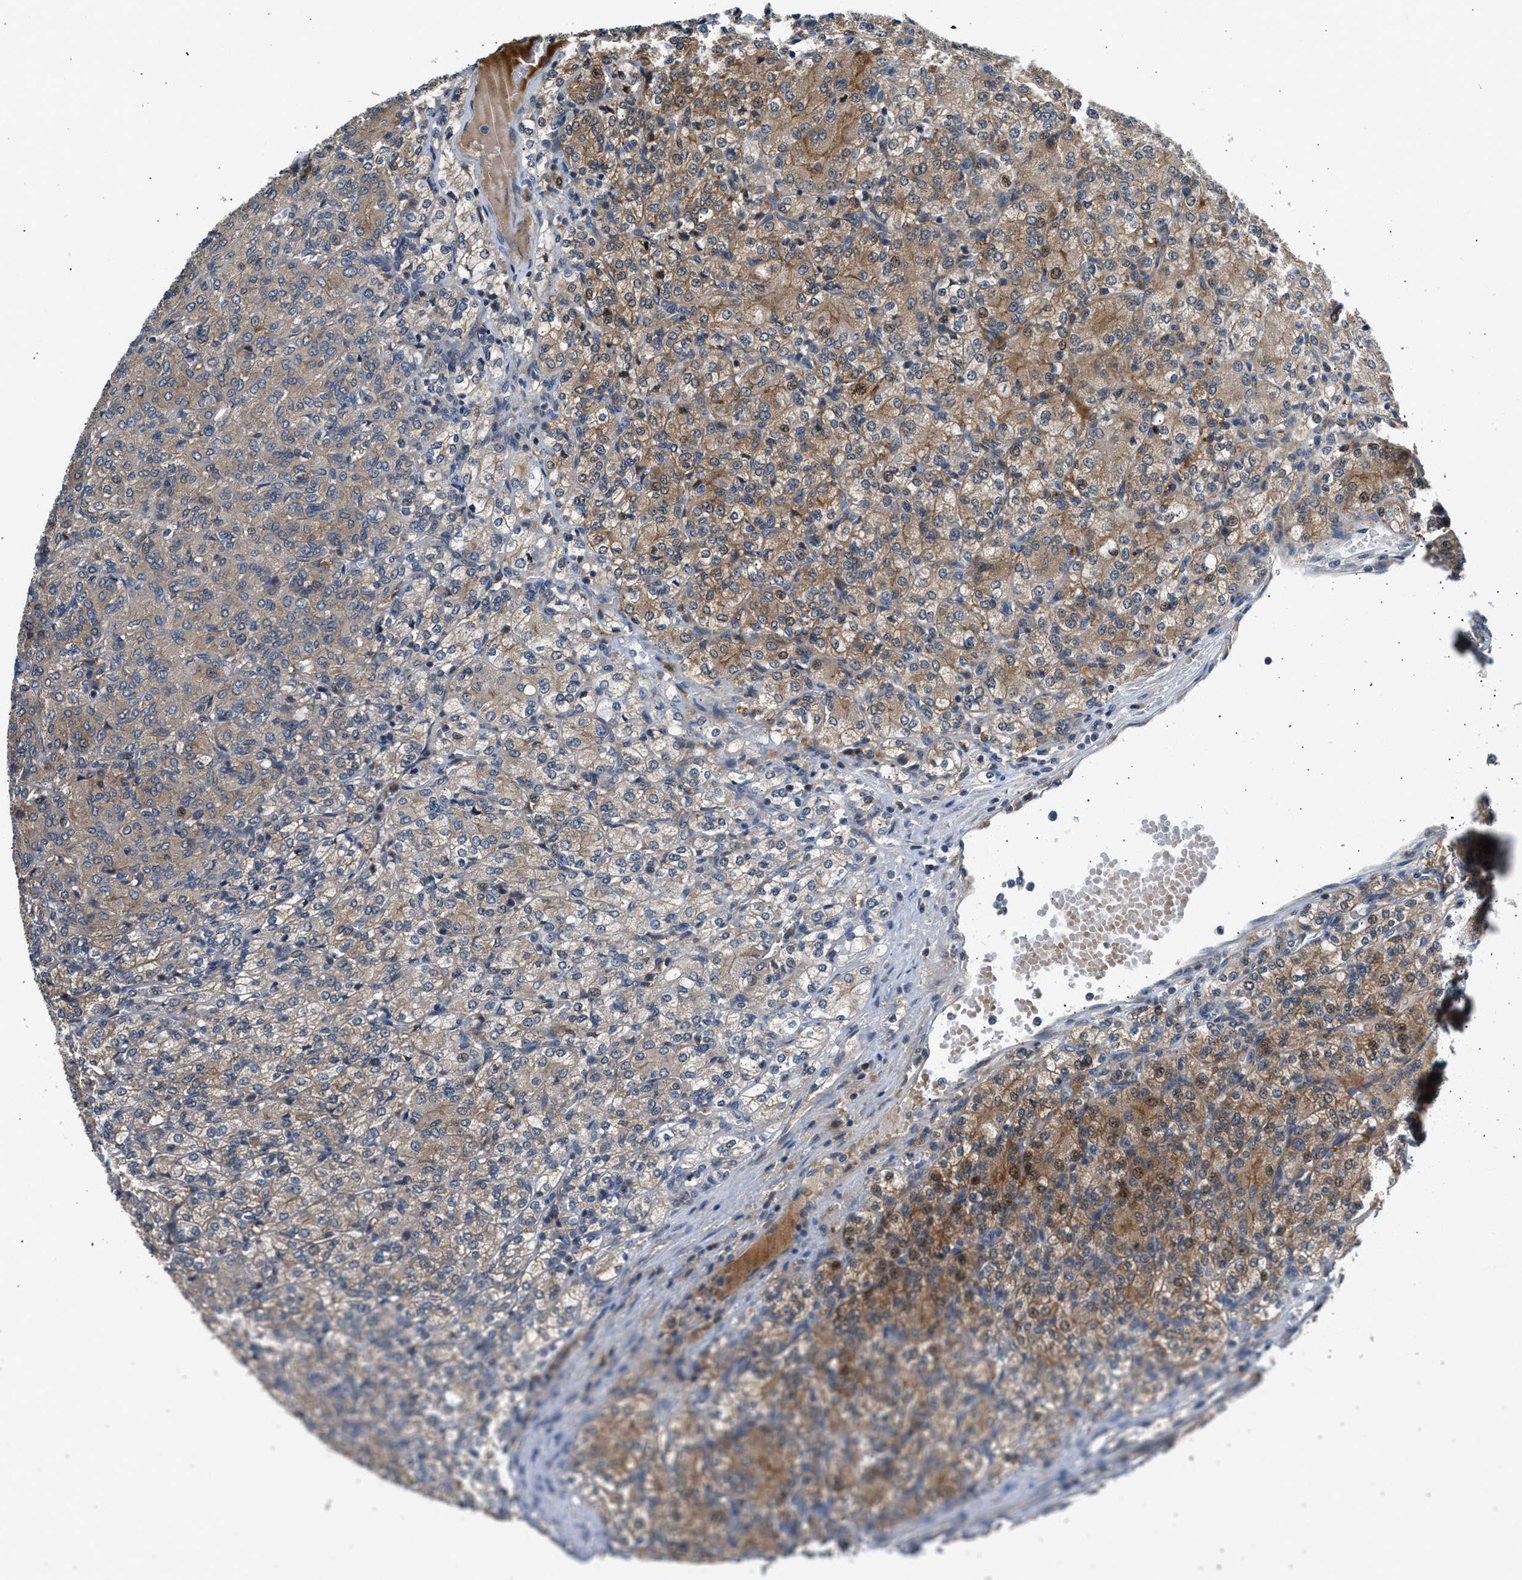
{"staining": {"intensity": "moderate", "quantity": "25%-75%", "location": "cytoplasmic/membranous"}, "tissue": "renal cancer", "cell_type": "Tumor cells", "image_type": "cancer", "snomed": [{"axis": "morphology", "description": "Adenocarcinoma, NOS"}, {"axis": "topography", "description": "Kidney"}], "caption": "The micrograph reveals a brown stain indicating the presence of a protein in the cytoplasmic/membranous of tumor cells in renal adenocarcinoma.", "gene": "IL3RA", "patient": {"sex": "male", "age": 77}}